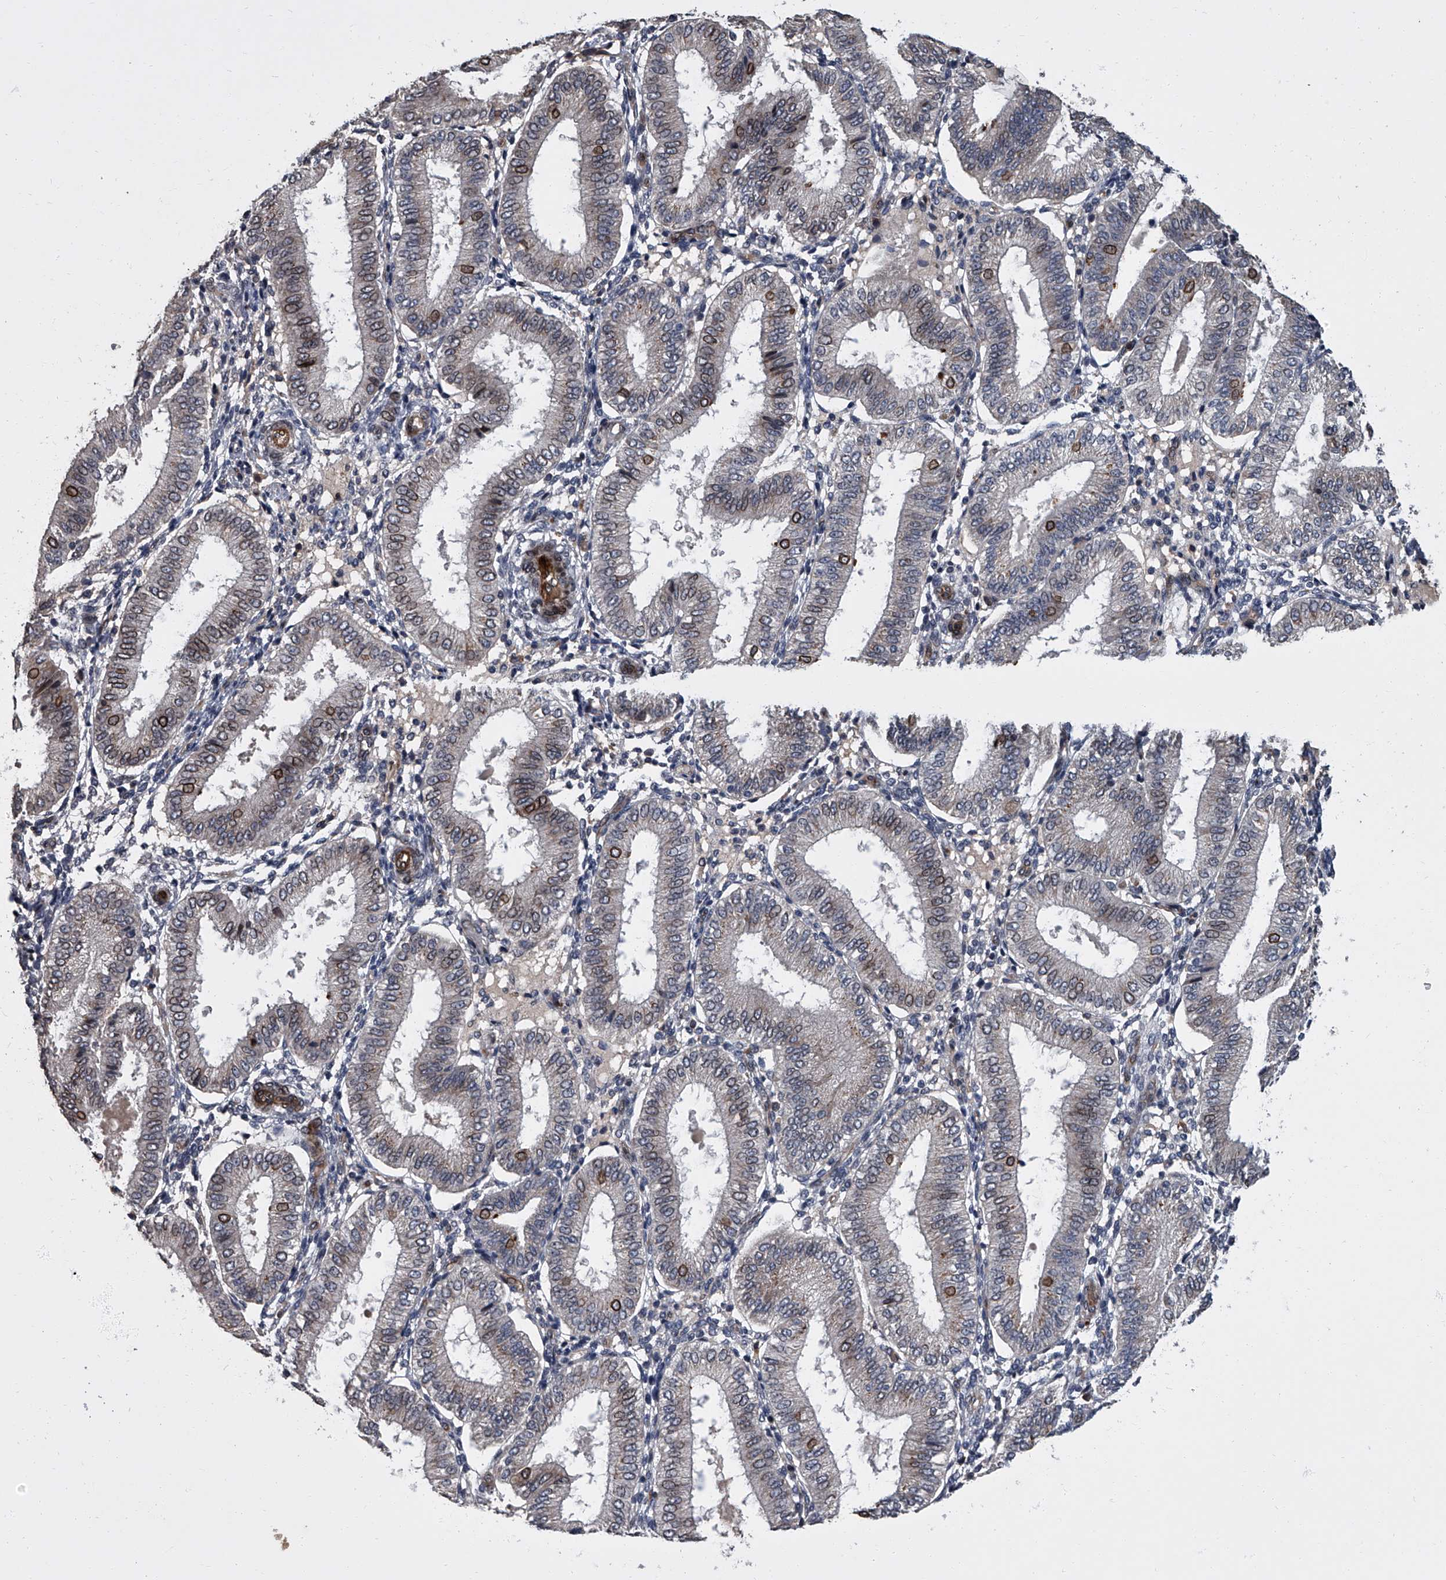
{"staining": {"intensity": "negative", "quantity": "none", "location": "none"}, "tissue": "endometrium", "cell_type": "Cells in endometrial stroma", "image_type": "normal", "snomed": [{"axis": "morphology", "description": "Normal tissue, NOS"}, {"axis": "topography", "description": "Endometrium"}], "caption": "Immunohistochemistry histopathology image of benign human endometrium stained for a protein (brown), which shows no positivity in cells in endometrial stroma.", "gene": "LRRC8C", "patient": {"sex": "female", "age": 39}}